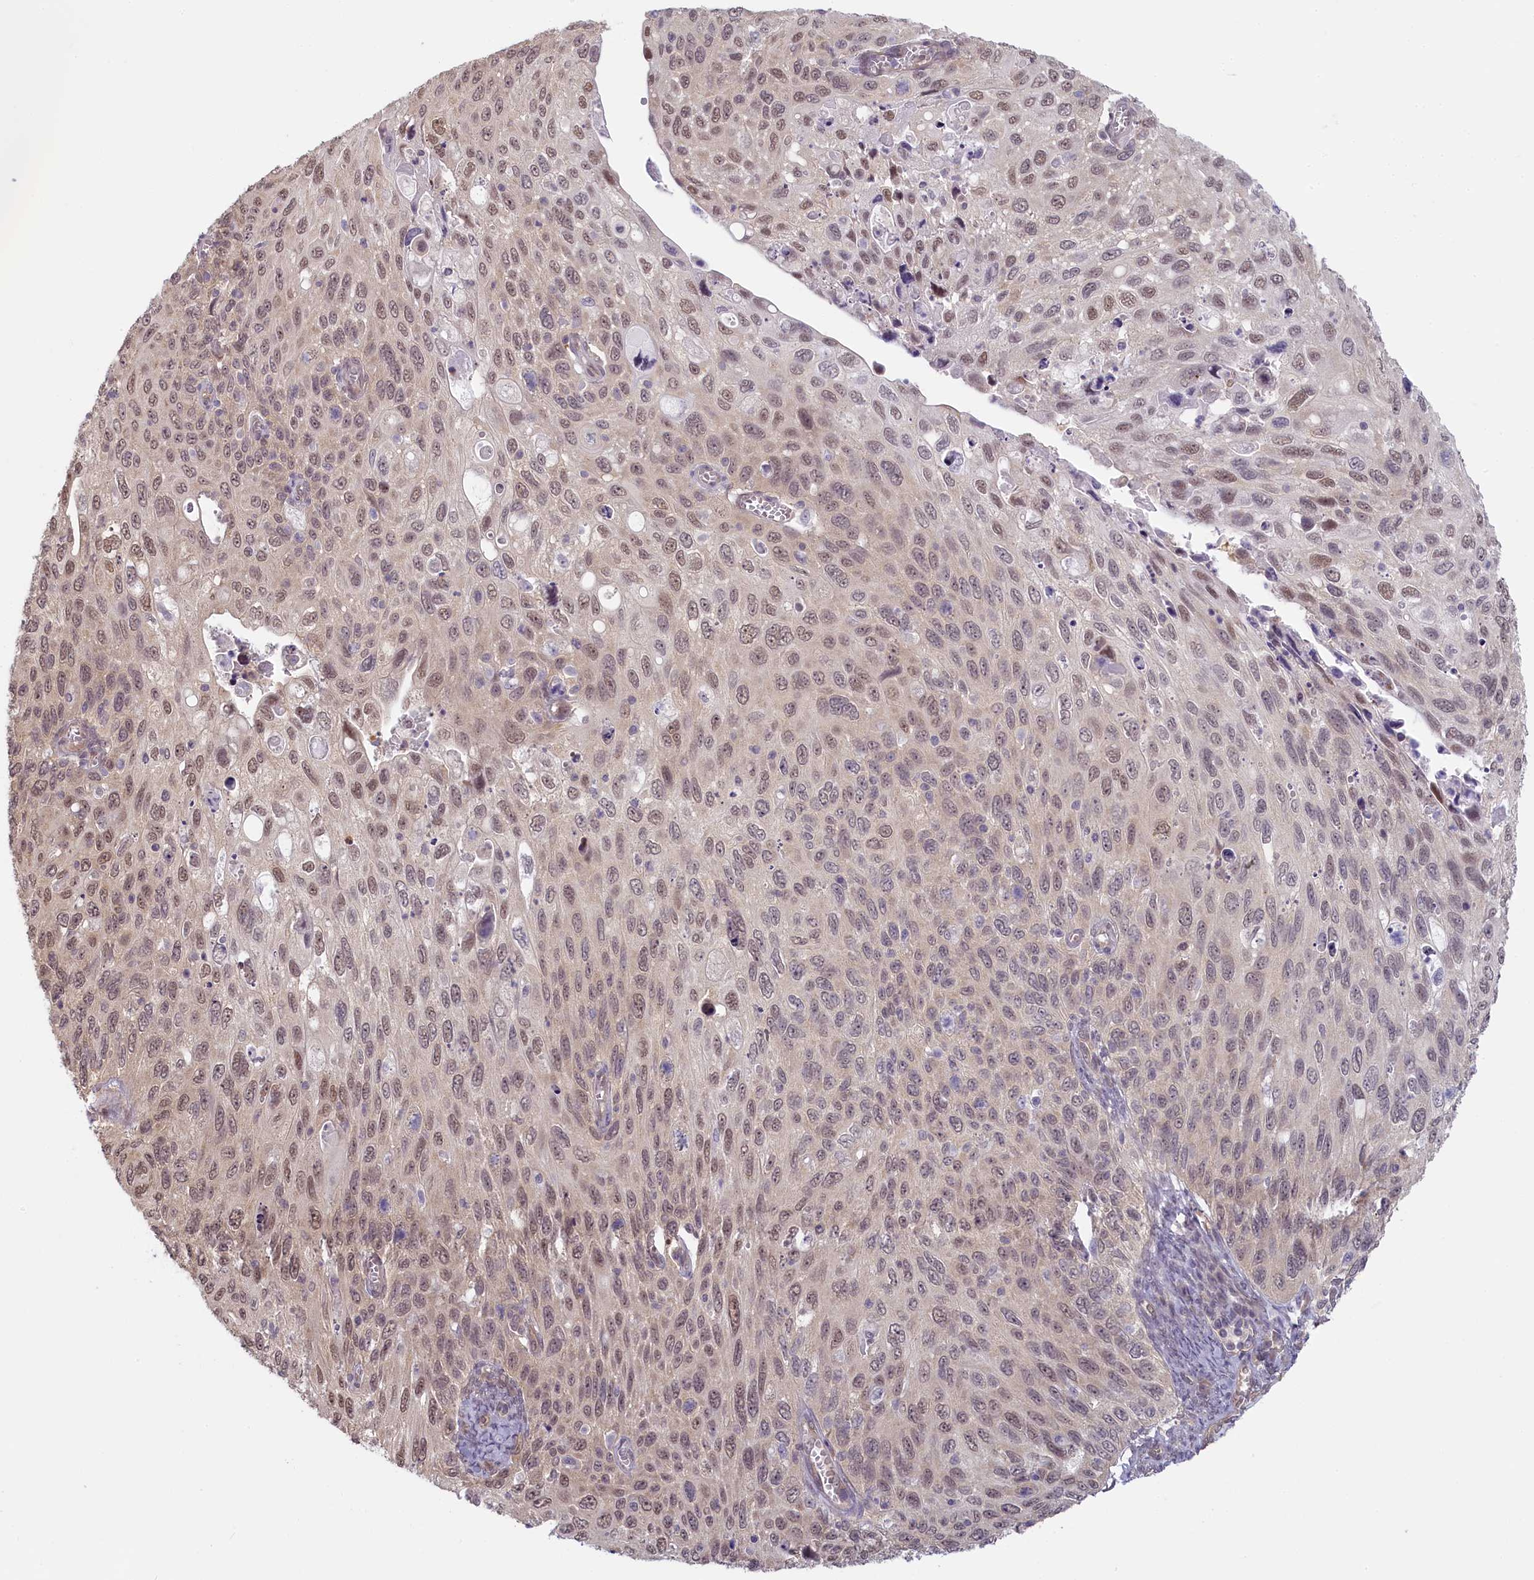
{"staining": {"intensity": "weak", "quantity": ">75%", "location": "nuclear"}, "tissue": "cervical cancer", "cell_type": "Tumor cells", "image_type": "cancer", "snomed": [{"axis": "morphology", "description": "Squamous cell carcinoma, NOS"}, {"axis": "topography", "description": "Cervix"}], "caption": "DAB (3,3'-diaminobenzidine) immunohistochemical staining of cervical cancer (squamous cell carcinoma) shows weak nuclear protein expression in approximately >75% of tumor cells. The protein is shown in brown color, while the nuclei are stained blue.", "gene": "C19orf44", "patient": {"sex": "female", "age": 70}}